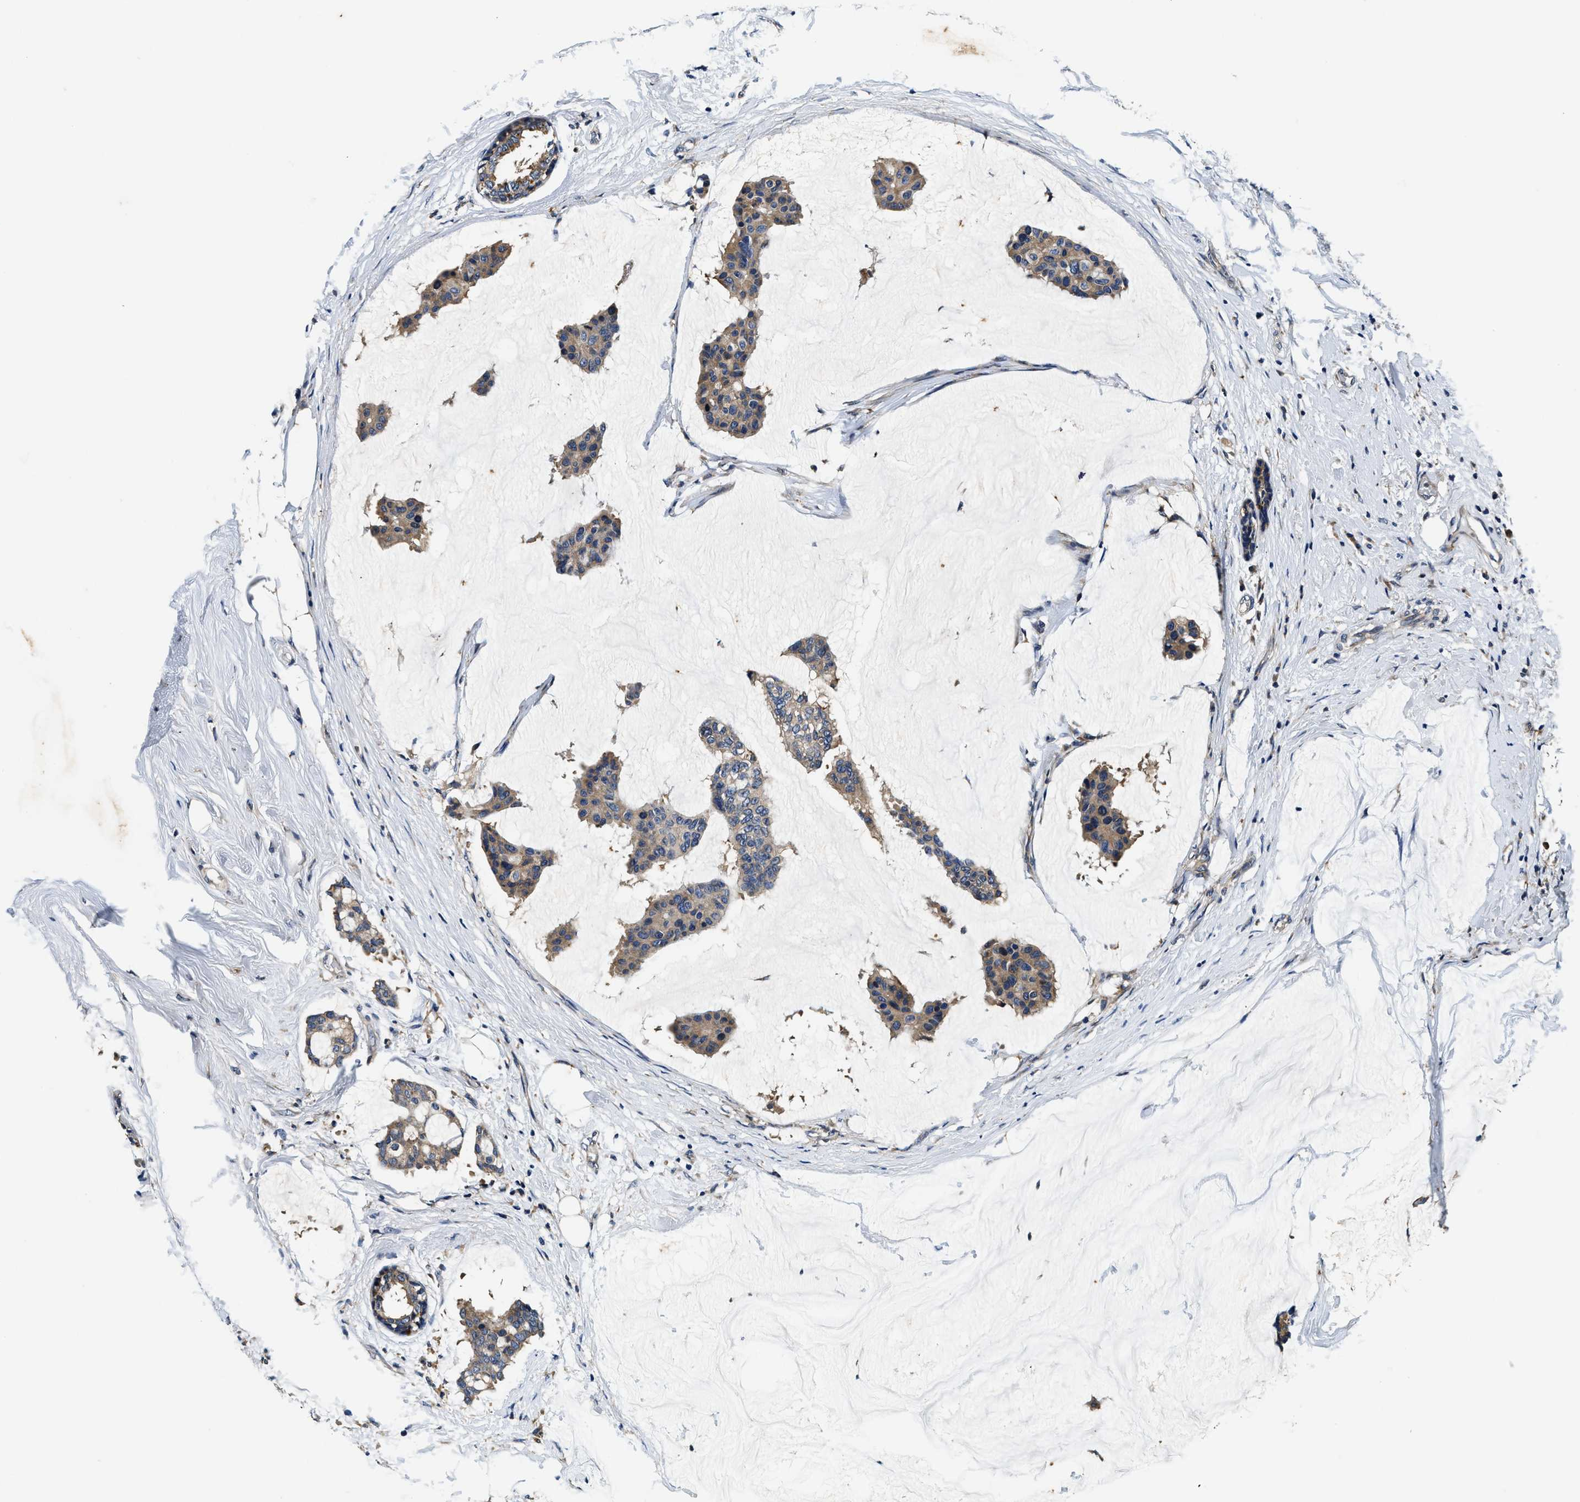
{"staining": {"intensity": "weak", "quantity": ">75%", "location": "cytoplasmic/membranous"}, "tissue": "breast cancer", "cell_type": "Tumor cells", "image_type": "cancer", "snomed": [{"axis": "morphology", "description": "Duct carcinoma"}, {"axis": "topography", "description": "Breast"}], "caption": "The immunohistochemical stain labels weak cytoplasmic/membranous expression in tumor cells of breast cancer tissue.", "gene": "PI4KB", "patient": {"sex": "female", "age": 93}}